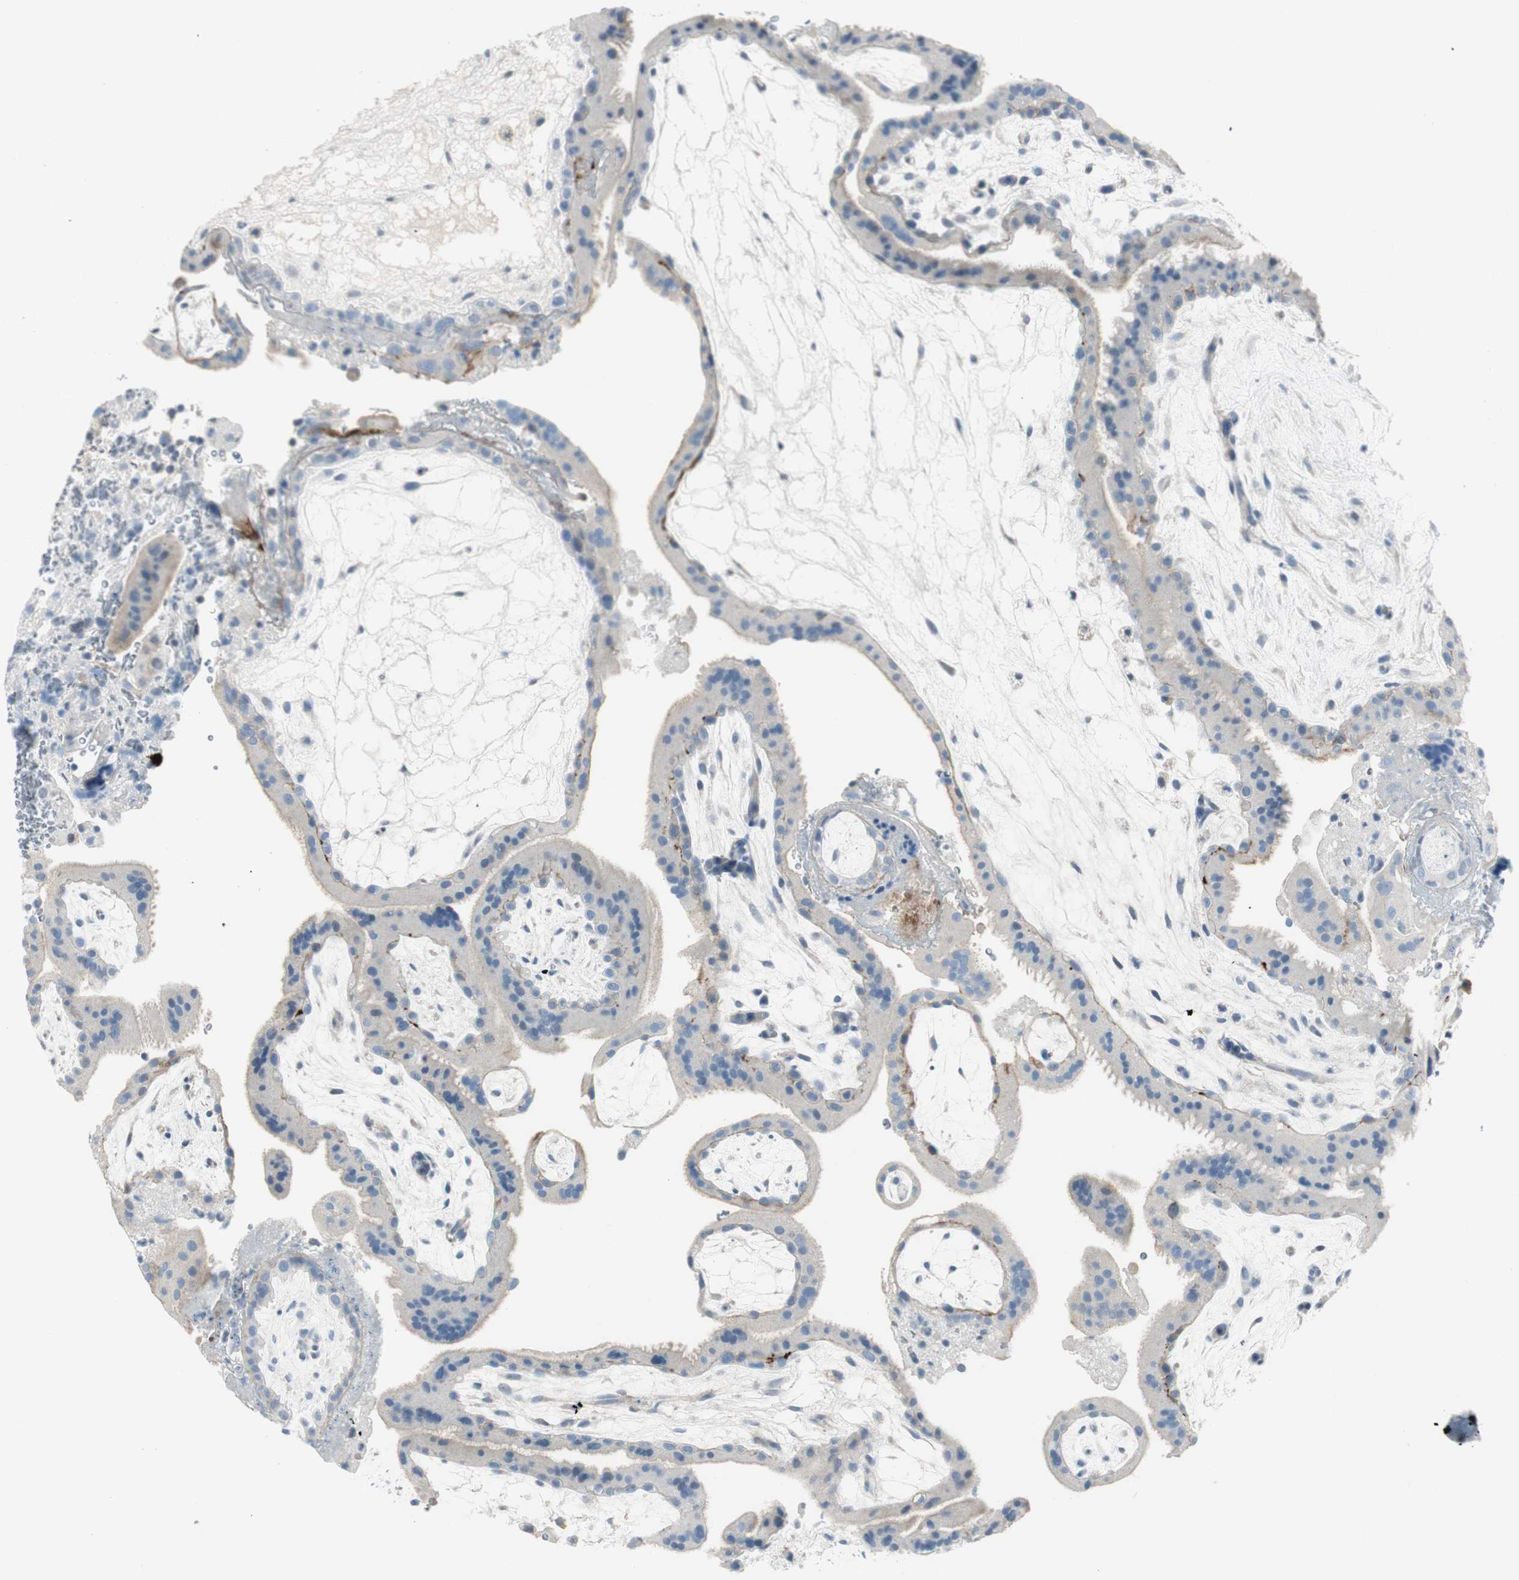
{"staining": {"intensity": "negative", "quantity": "none", "location": "none"}, "tissue": "placenta", "cell_type": "Decidual cells", "image_type": "normal", "snomed": [{"axis": "morphology", "description": "Normal tissue, NOS"}, {"axis": "topography", "description": "Placenta"}], "caption": "This histopathology image is of unremarkable placenta stained with immunohistochemistry to label a protein in brown with the nuclei are counter-stained blue. There is no staining in decidual cells. (DAB immunohistochemistry with hematoxylin counter stain).", "gene": "EVA1A", "patient": {"sex": "female", "age": 19}}